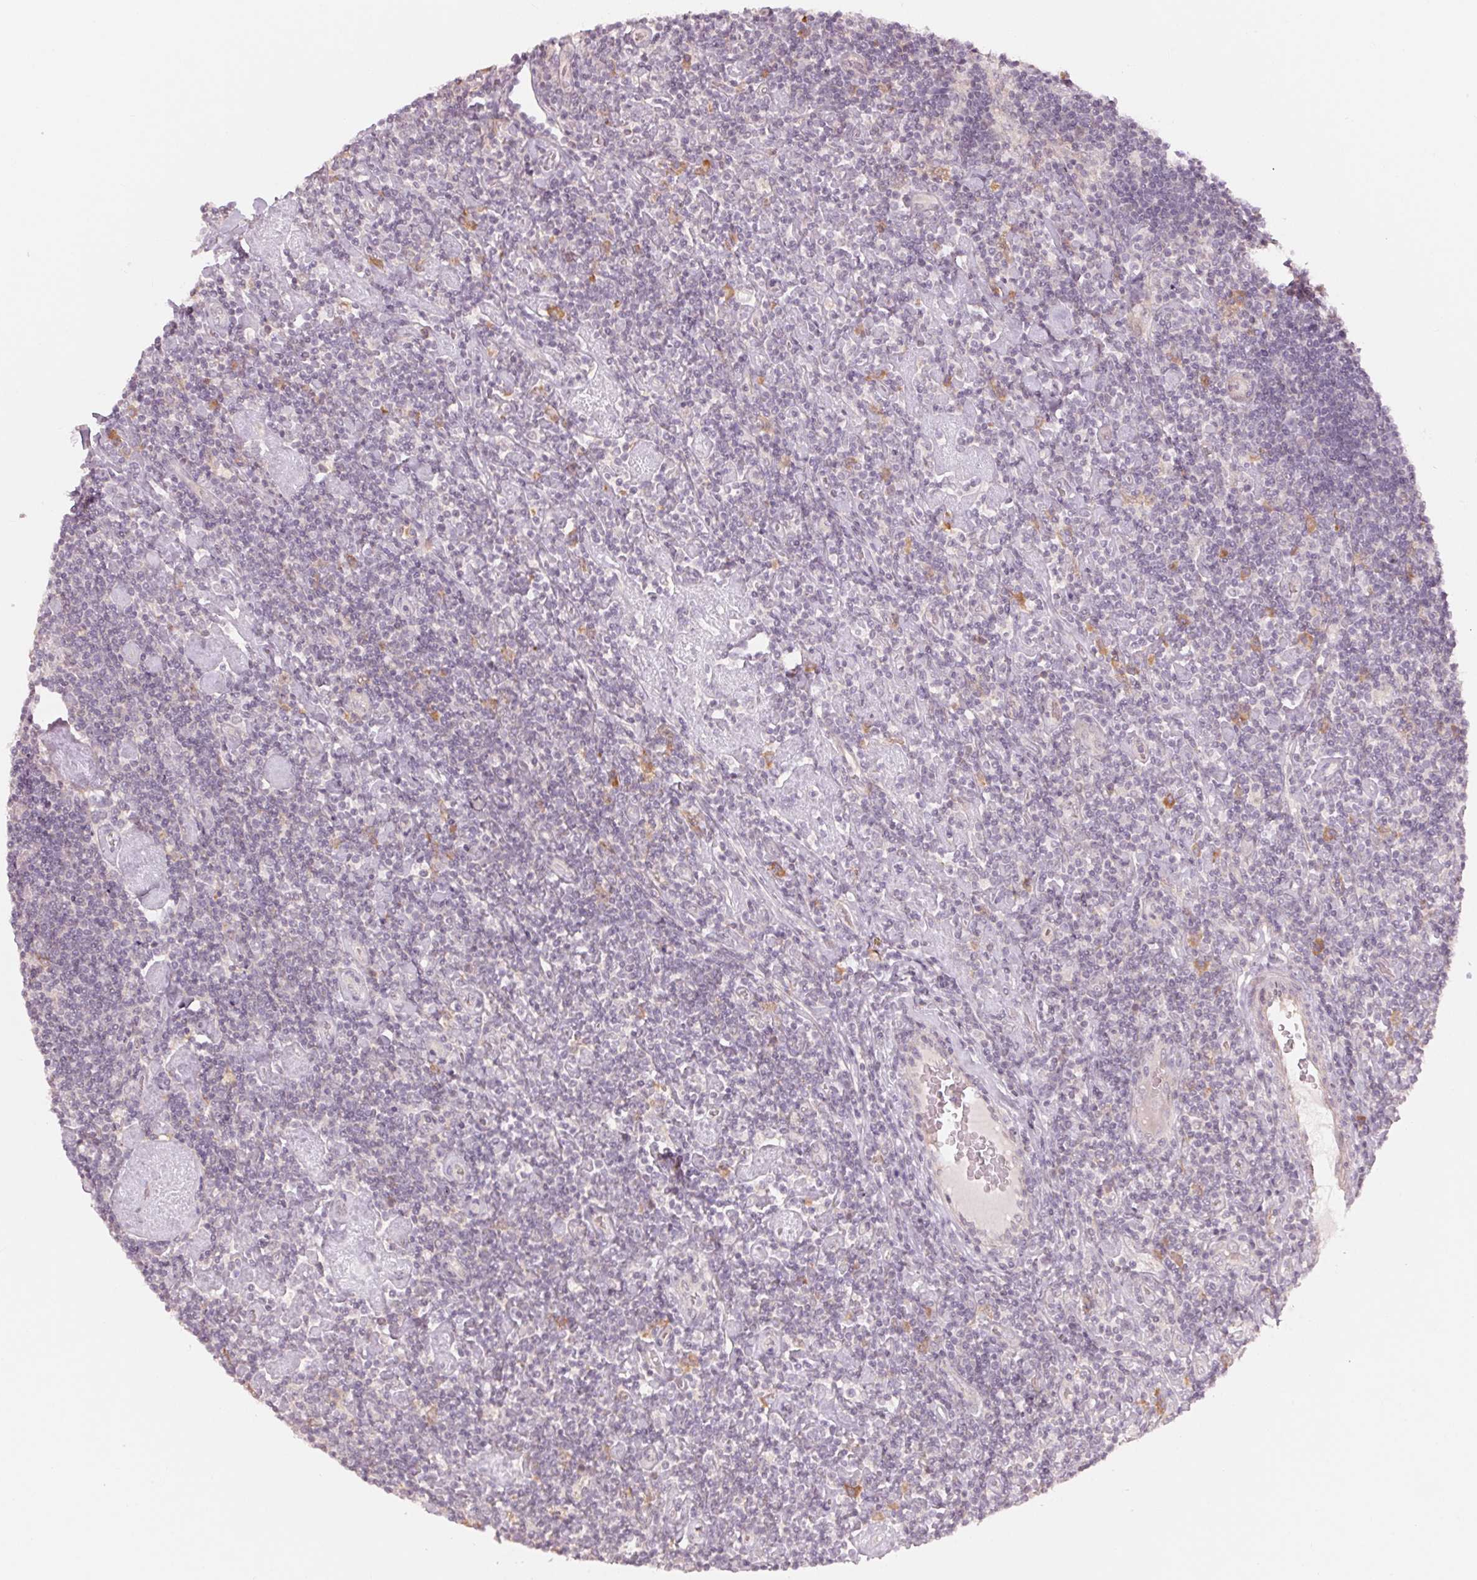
{"staining": {"intensity": "negative", "quantity": "none", "location": "none"}, "tissue": "lymphoma", "cell_type": "Tumor cells", "image_type": "cancer", "snomed": [{"axis": "morphology", "description": "Hodgkin's disease, NOS"}, {"axis": "topography", "description": "Lymph node"}], "caption": "Lymphoma stained for a protein using immunohistochemistry reveals no positivity tumor cells.", "gene": "DENND2C", "patient": {"sex": "male", "age": 40}}